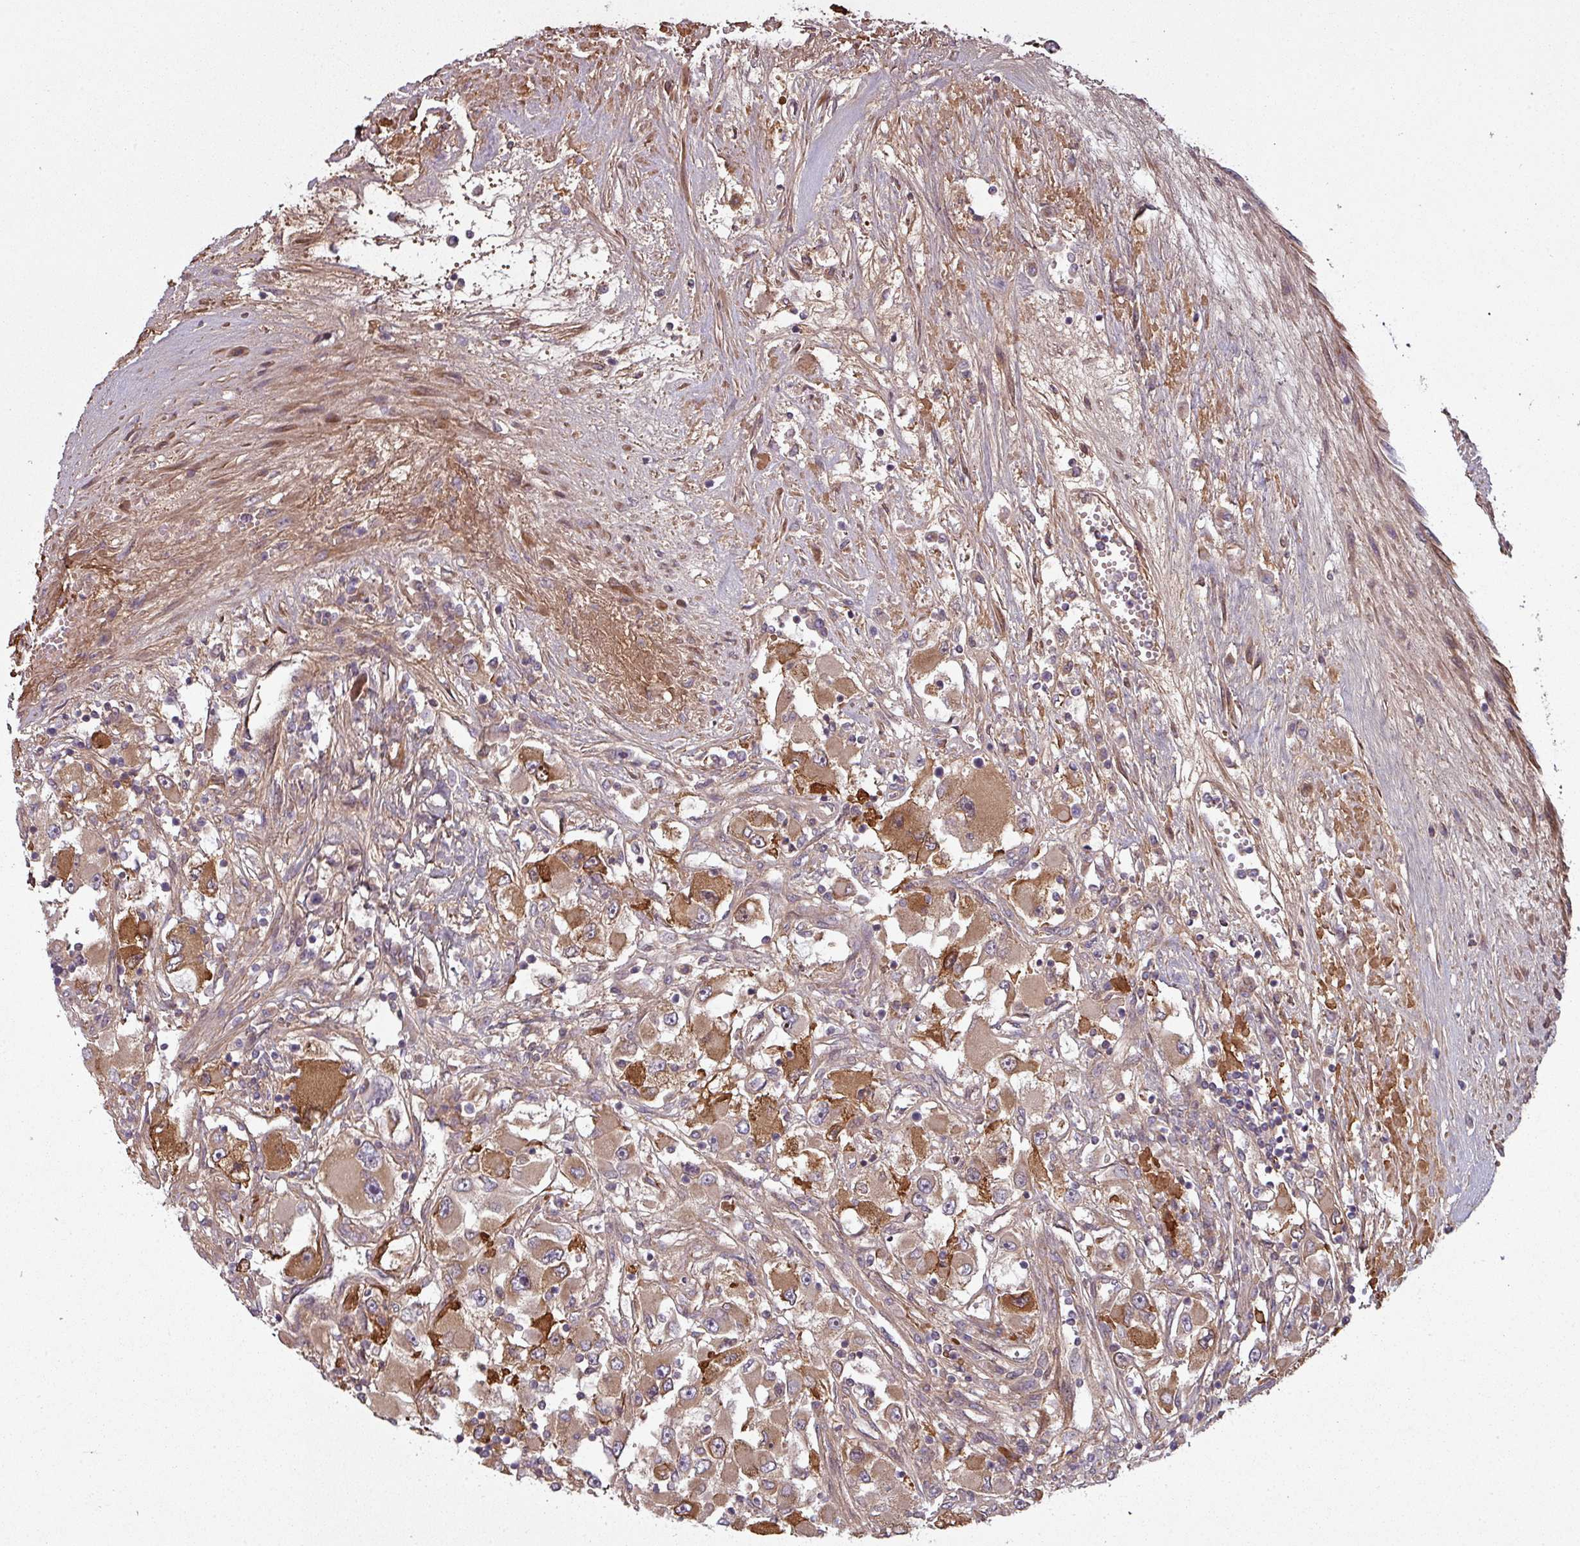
{"staining": {"intensity": "weak", "quantity": ">75%", "location": "cytoplasmic/membranous"}, "tissue": "renal cancer", "cell_type": "Tumor cells", "image_type": "cancer", "snomed": [{"axis": "morphology", "description": "Adenocarcinoma, NOS"}, {"axis": "topography", "description": "Kidney"}], "caption": "Protein staining of adenocarcinoma (renal) tissue exhibits weak cytoplasmic/membranous expression in about >75% of tumor cells.", "gene": "SNRNP25", "patient": {"sex": "female", "age": 52}}